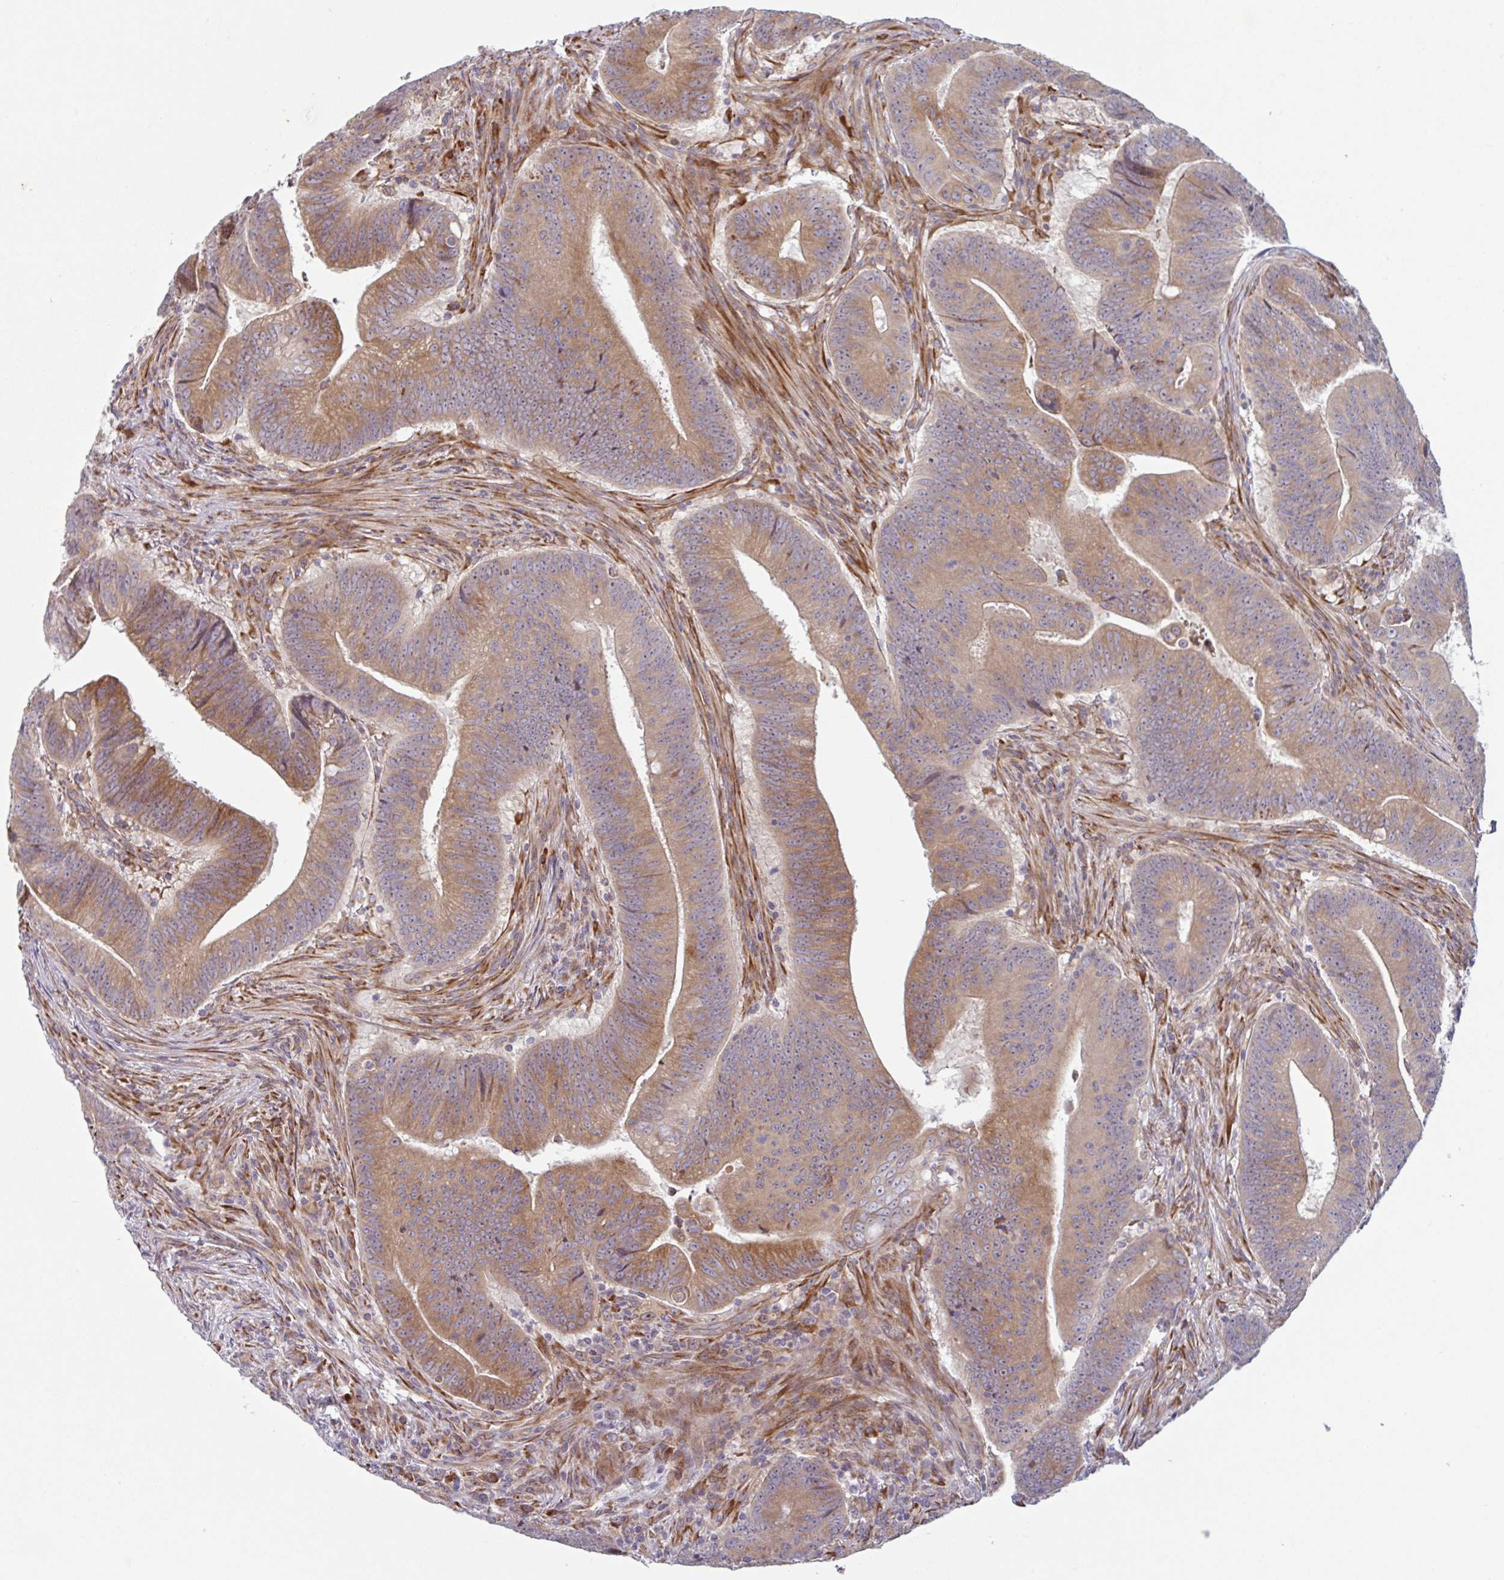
{"staining": {"intensity": "moderate", "quantity": ">75%", "location": "cytoplasmic/membranous"}, "tissue": "colorectal cancer", "cell_type": "Tumor cells", "image_type": "cancer", "snomed": [{"axis": "morphology", "description": "Adenocarcinoma, NOS"}, {"axis": "topography", "description": "Colon"}], "caption": "Protein staining by immunohistochemistry (IHC) exhibits moderate cytoplasmic/membranous expression in about >75% of tumor cells in adenocarcinoma (colorectal).", "gene": "RIT1", "patient": {"sex": "female", "age": 87}}